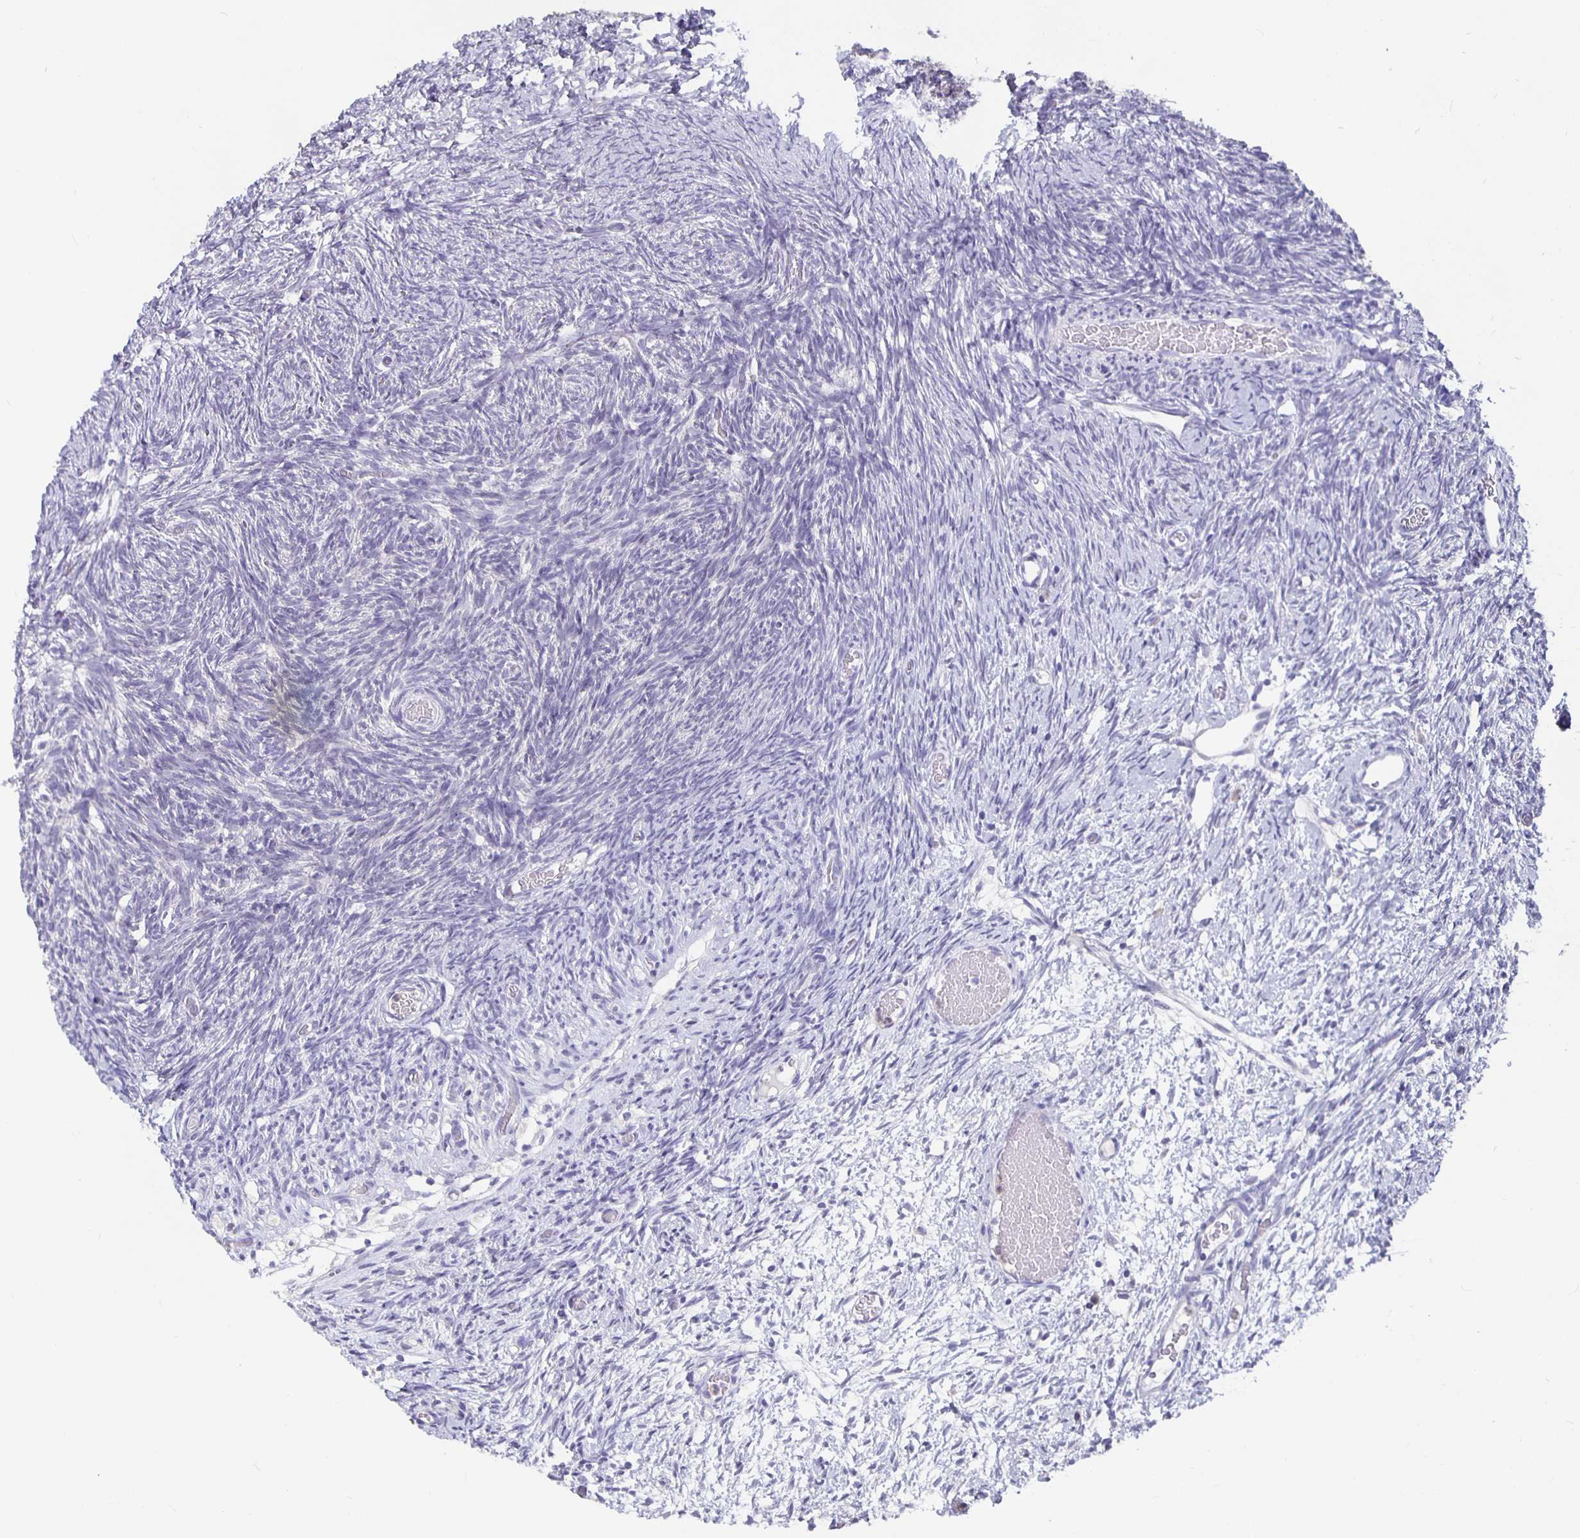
{"staining": {"intensity": "negative", "quantity": "none", "location": "none"}, "tissue": "ovary", "cell_type": "Follicle cells", "image_type": "normal", "snomed": [{"axis": "morphology", "description": "Normal tissue, NOS"}, {"axis": "topography", "description": "Ovary"}], "caption": "This is an immunohistochemistry photomicrograph of unremarkable human ovary. There is no expression in follicle cells.", "gene": "GPX4", "patient": {"sex": "female", "age": 39}}